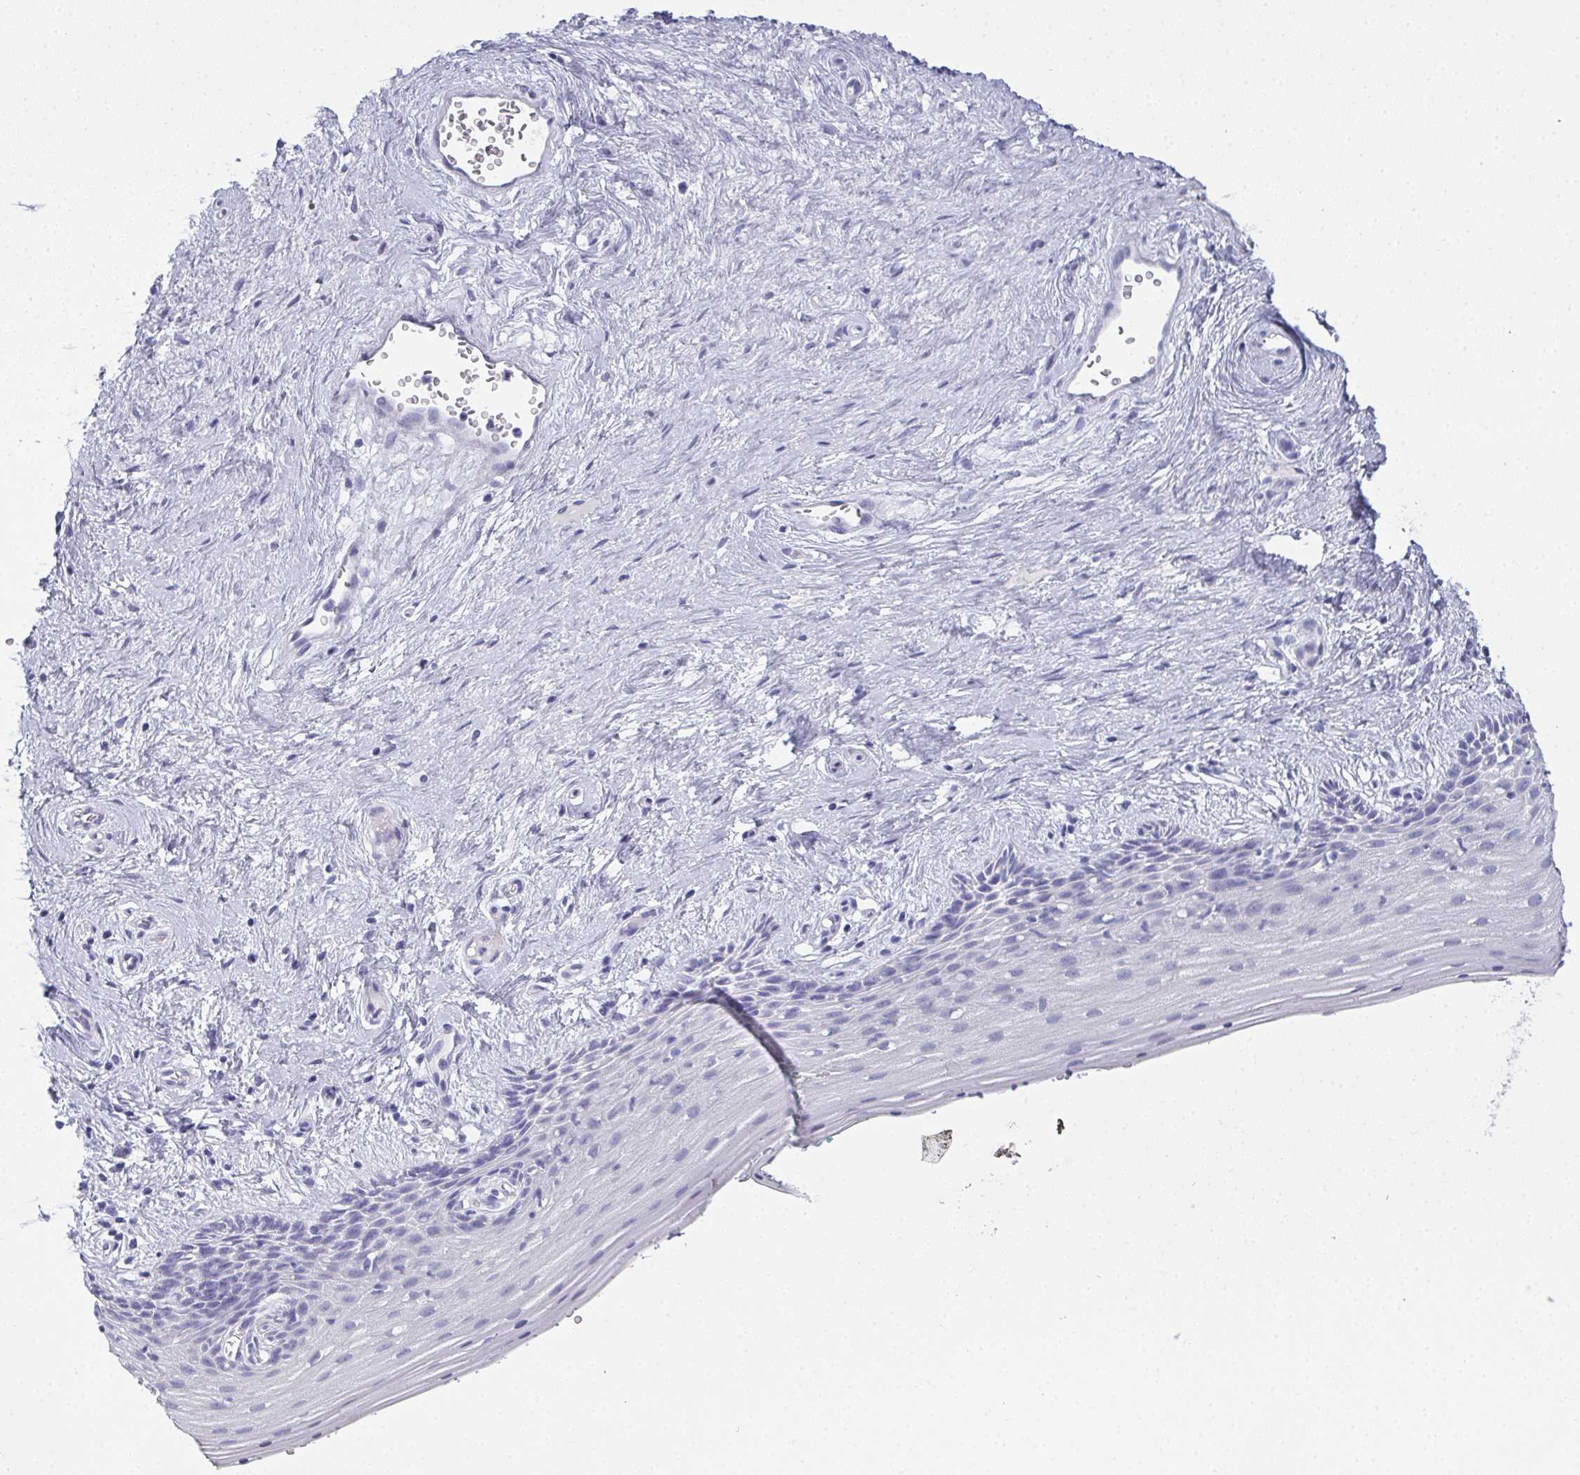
{"staining": {"intensity": "negative", "quantity": "none", "location": "none"}, "tissue": "vagina", "cell_type": "Squamous epithelial cells", "image_type": "normal", "snomed": [{"axis": "morphology", "description": "Normal tissue, NOS"}, {"axis": "topography", "description": "Vagina"}], "caption": "Histopathology image shows no significant protein staining in squamous epithelial cells of normal vagina. The staining is performed using DAB brown chromogen with nuclei counter-stained in using hematoxylin.", "gene": "SLC36A2", "patient": {"sex": "female", "age": 45}}